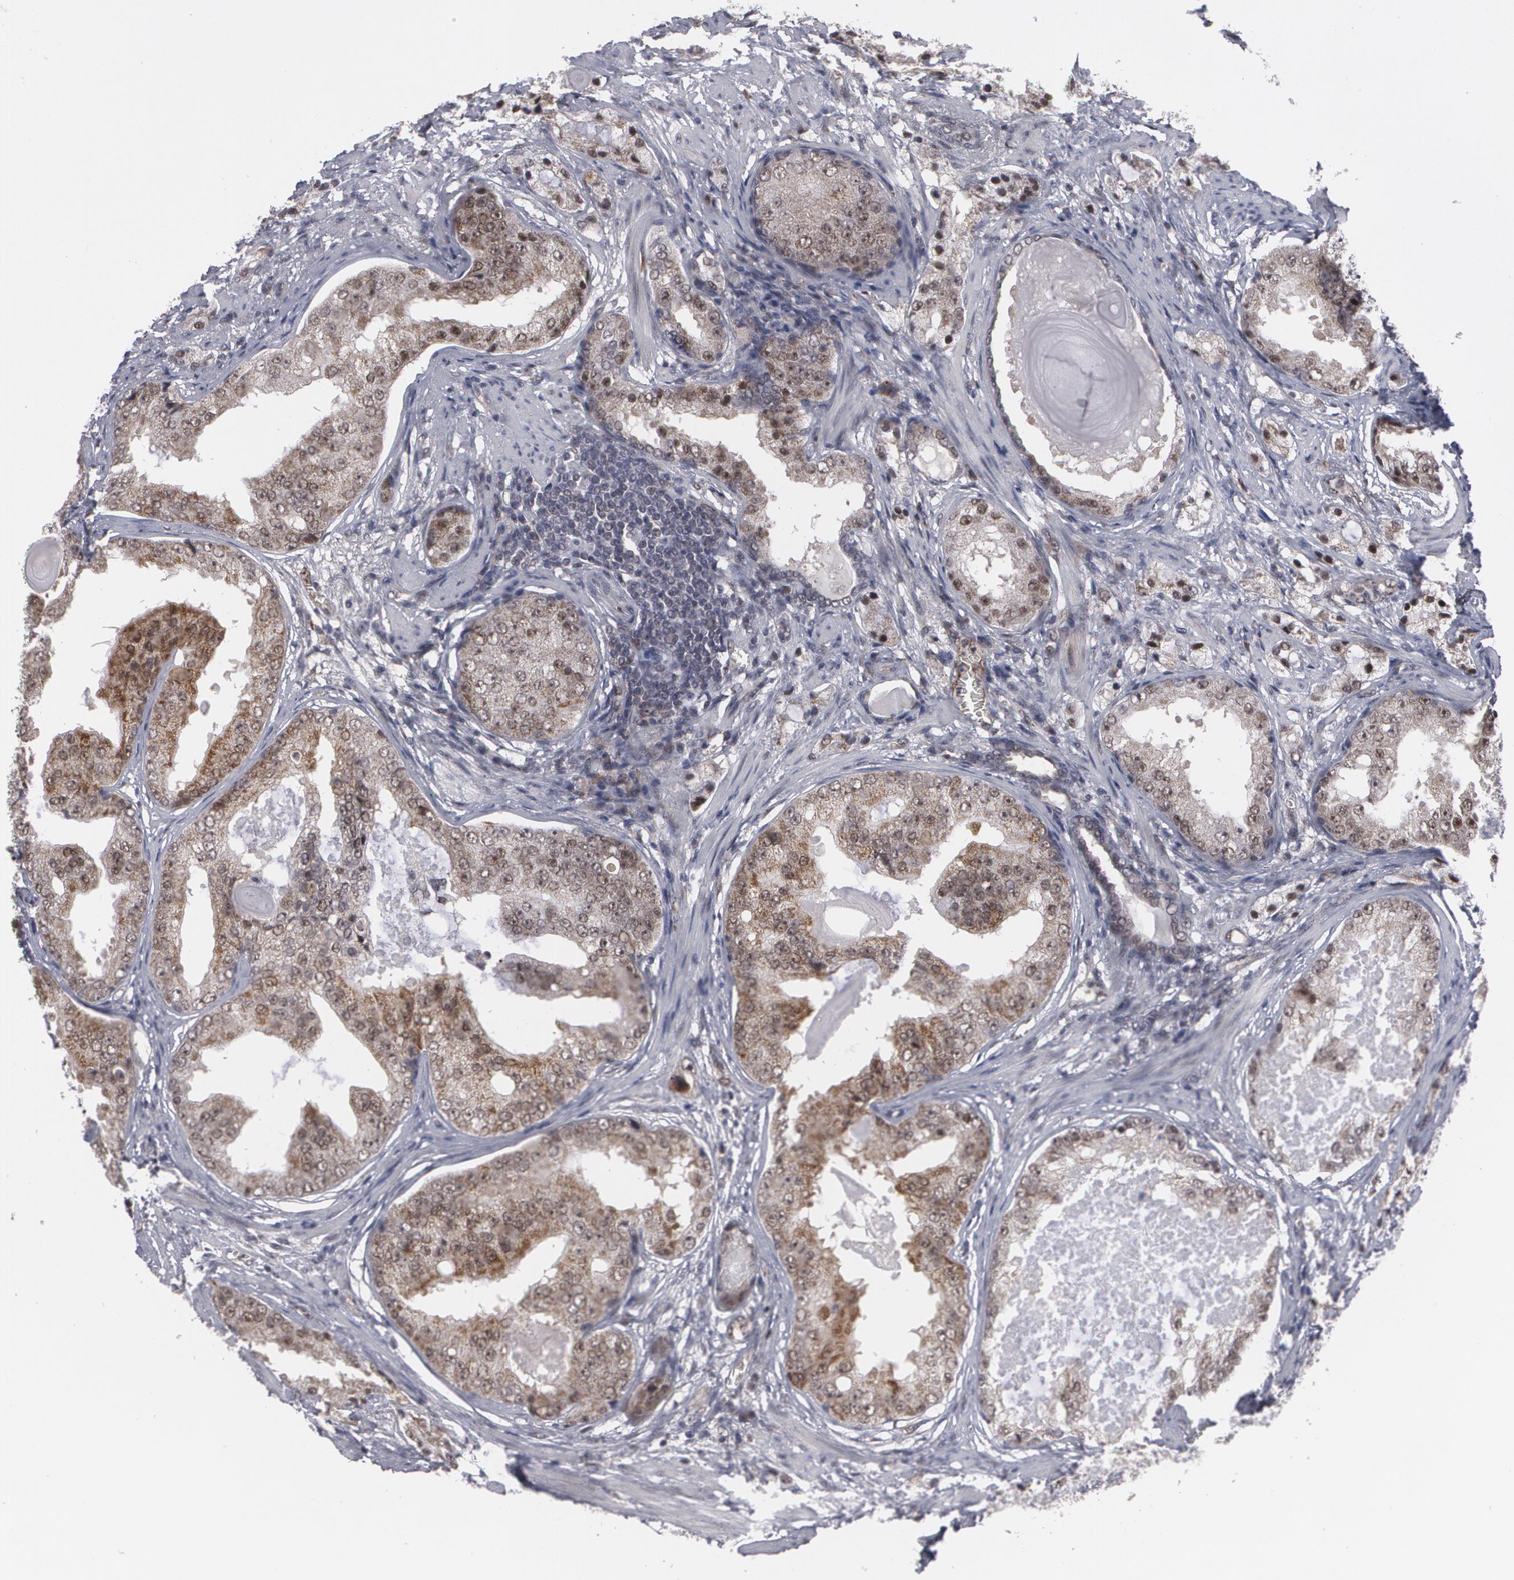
{"staining": {"intensity": "moderate", "quantity": "<25%", "location": "nuclear"}, "tissue": "prostate cancer", "cell_type": "Tumor cells", "image_type": "cancer", "snomed": [{"axis": "morphology", "description": "Adenocarcinoma, High grade"}, {"axis": "topography", "description": "Prostate"}], "caption": "Protein staining of adenocarcinoma (high-grade) (prostate) tissue exhibits moderate nuclear positivity in approximately <25% of tumor cells.", "gene": "INTS6", "patient": {"sex": "male", "age": 68}}